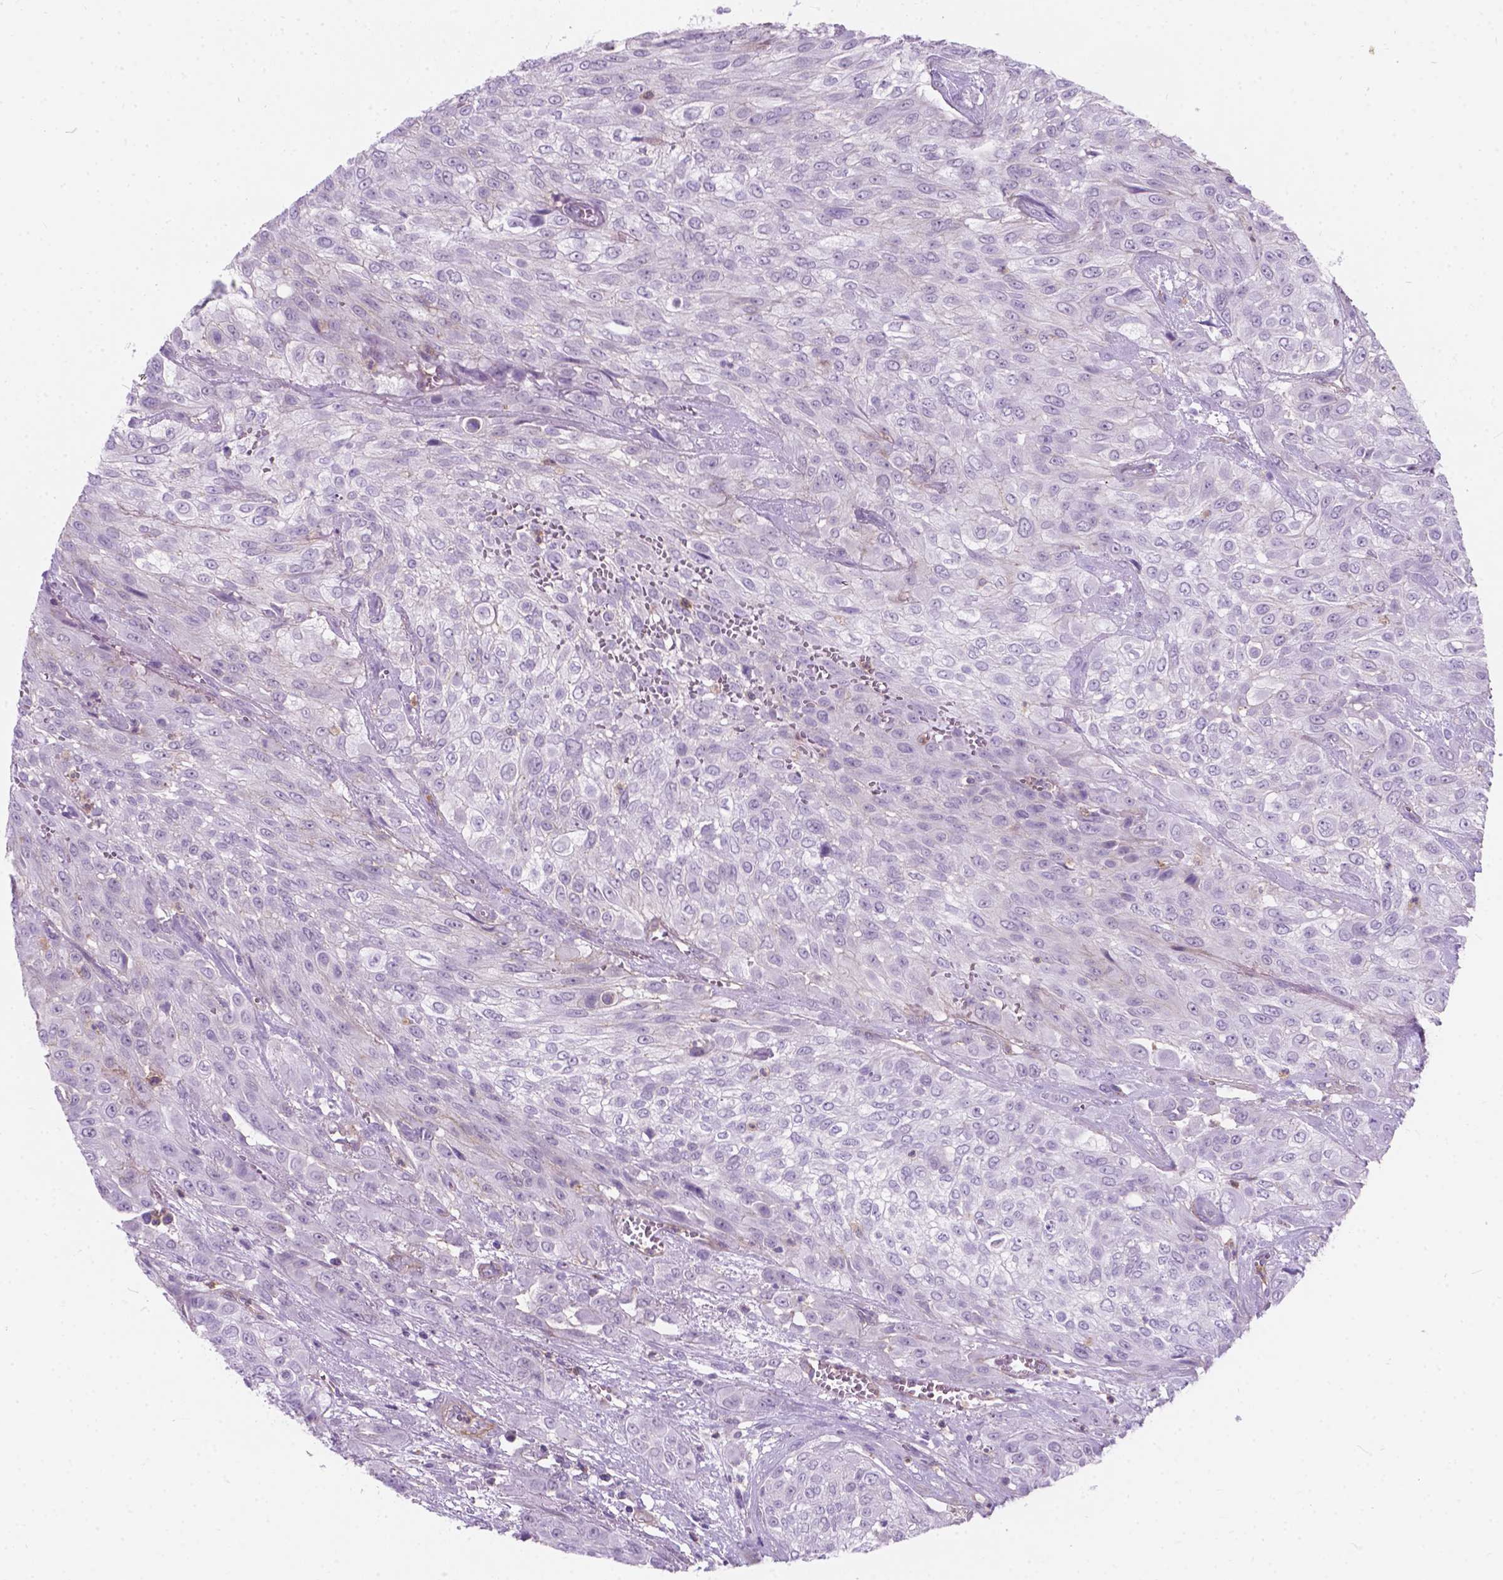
{"staining": {"intensity": "negative", "quantity": "none", "location": "none"}, "tissue": "urothelial cancer", "cell_type": "Tumor cells", "image_type": "cancer", "snomed": [{"axis": "morphology", "description": "Urothelial carcinoma, High grade"}, {"axis": "topography", "description": "Urinary bladder"}], "caption": "Immunohistochemistry (IHC) of human urothelial carcinoma (high-grade) displays no staining in tumor cells. The staining is performed using DAB brown chromogen with nuclei counter-stained in using hematoxylin.", "gene": "KIAA0040", "patient": {"sex": "male", "age": 57}}